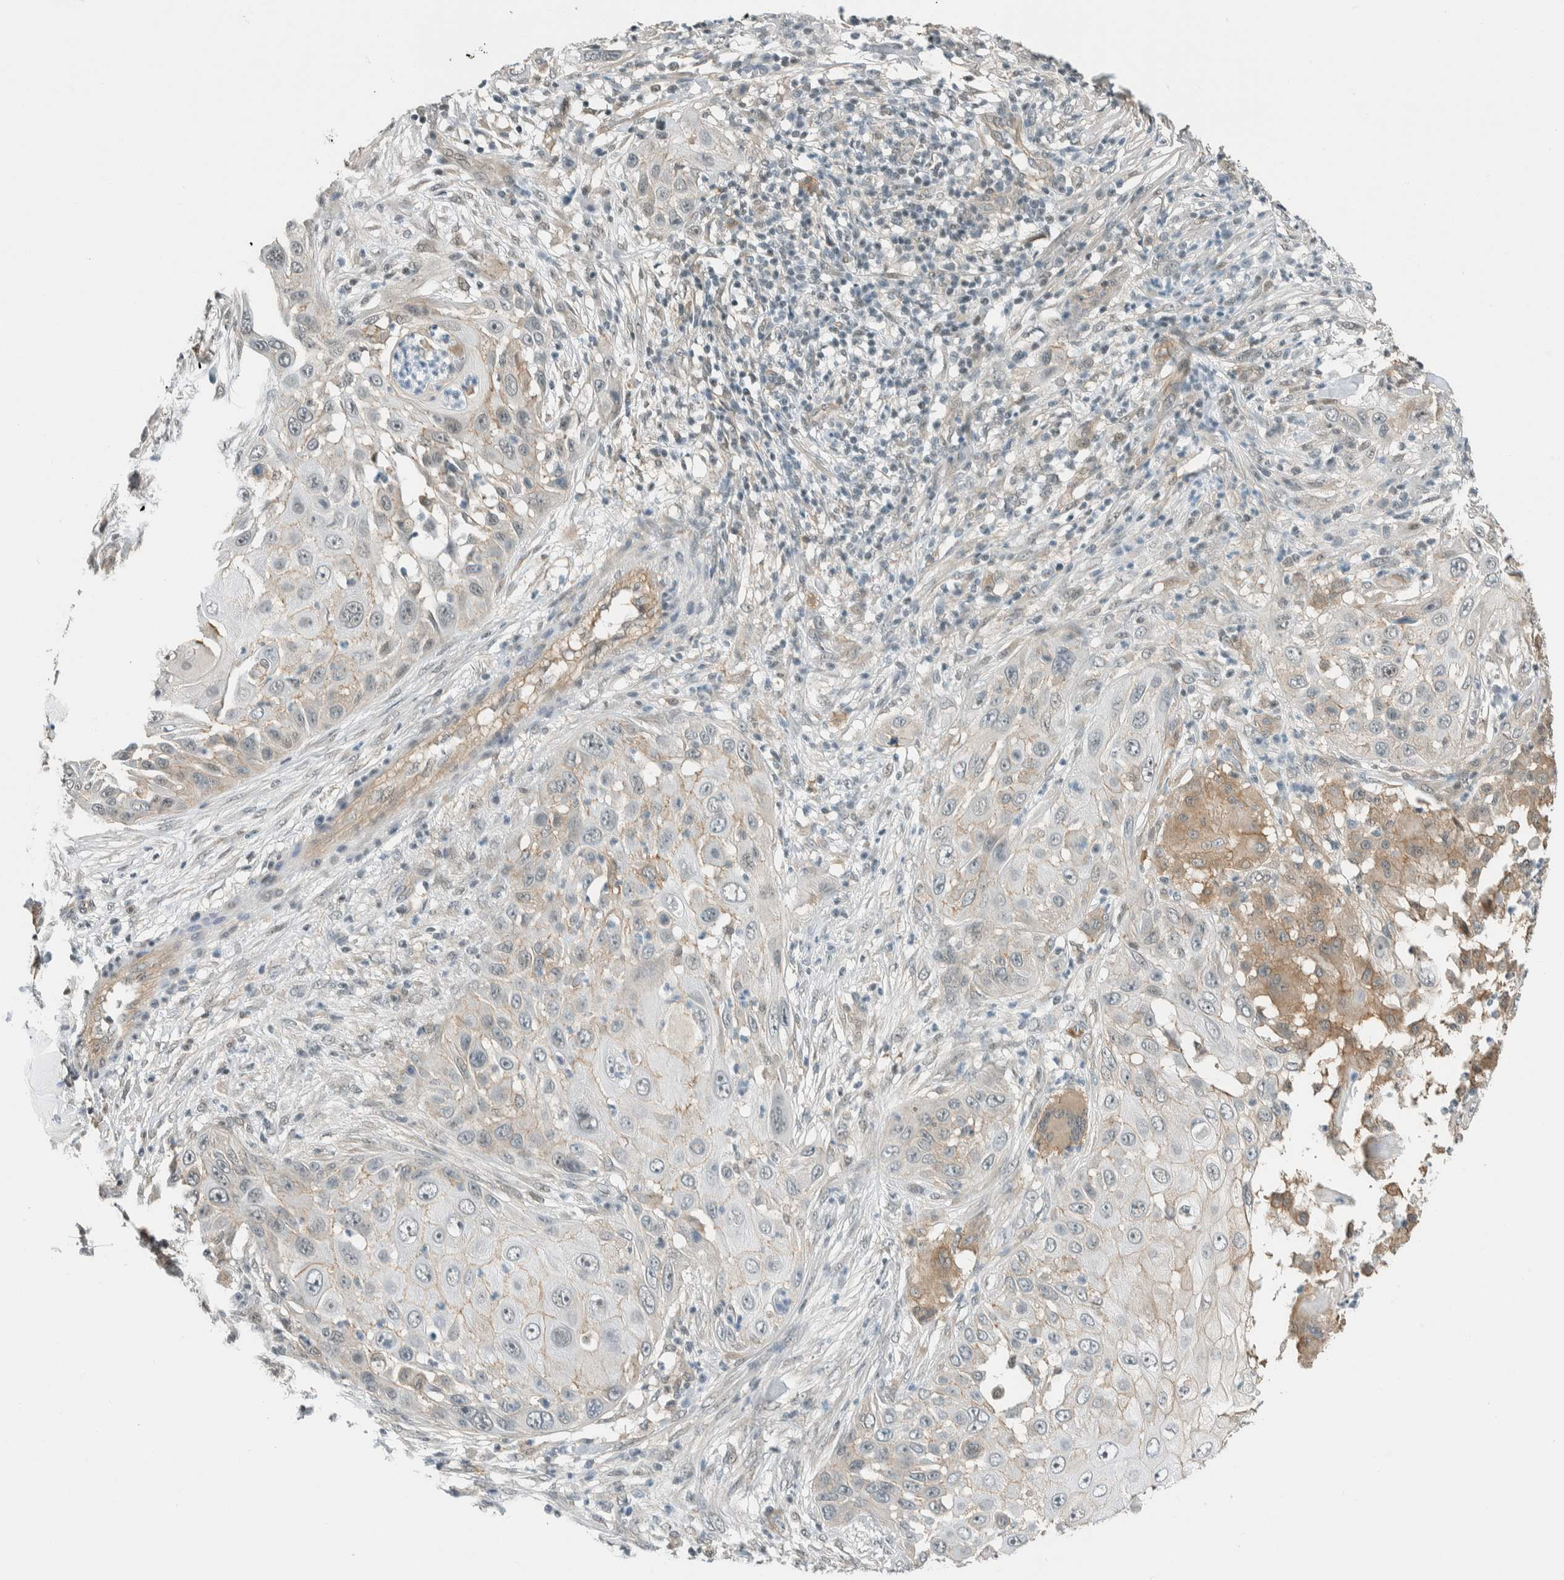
{"staining": {"intensity": "weak", "quantity": "<25%", "location": "cytoplasmic/membranous"}, "tissue": "skin cancer", "cell_type": "Tumor cells", "image_type": "cancer", "snomed": [{"axis": "morphology", "description": "Squamous cell carcinoma, NOS"}, {"axis": "topography", "description": "Skin"}], "caption": "Human skin cancer stained for a protein using immunohistochemistry (IHC) demonstrates no positivity in tumor cells.", "gene": "NIBAN2", "patient": {"sex": "female", "age": 44}}